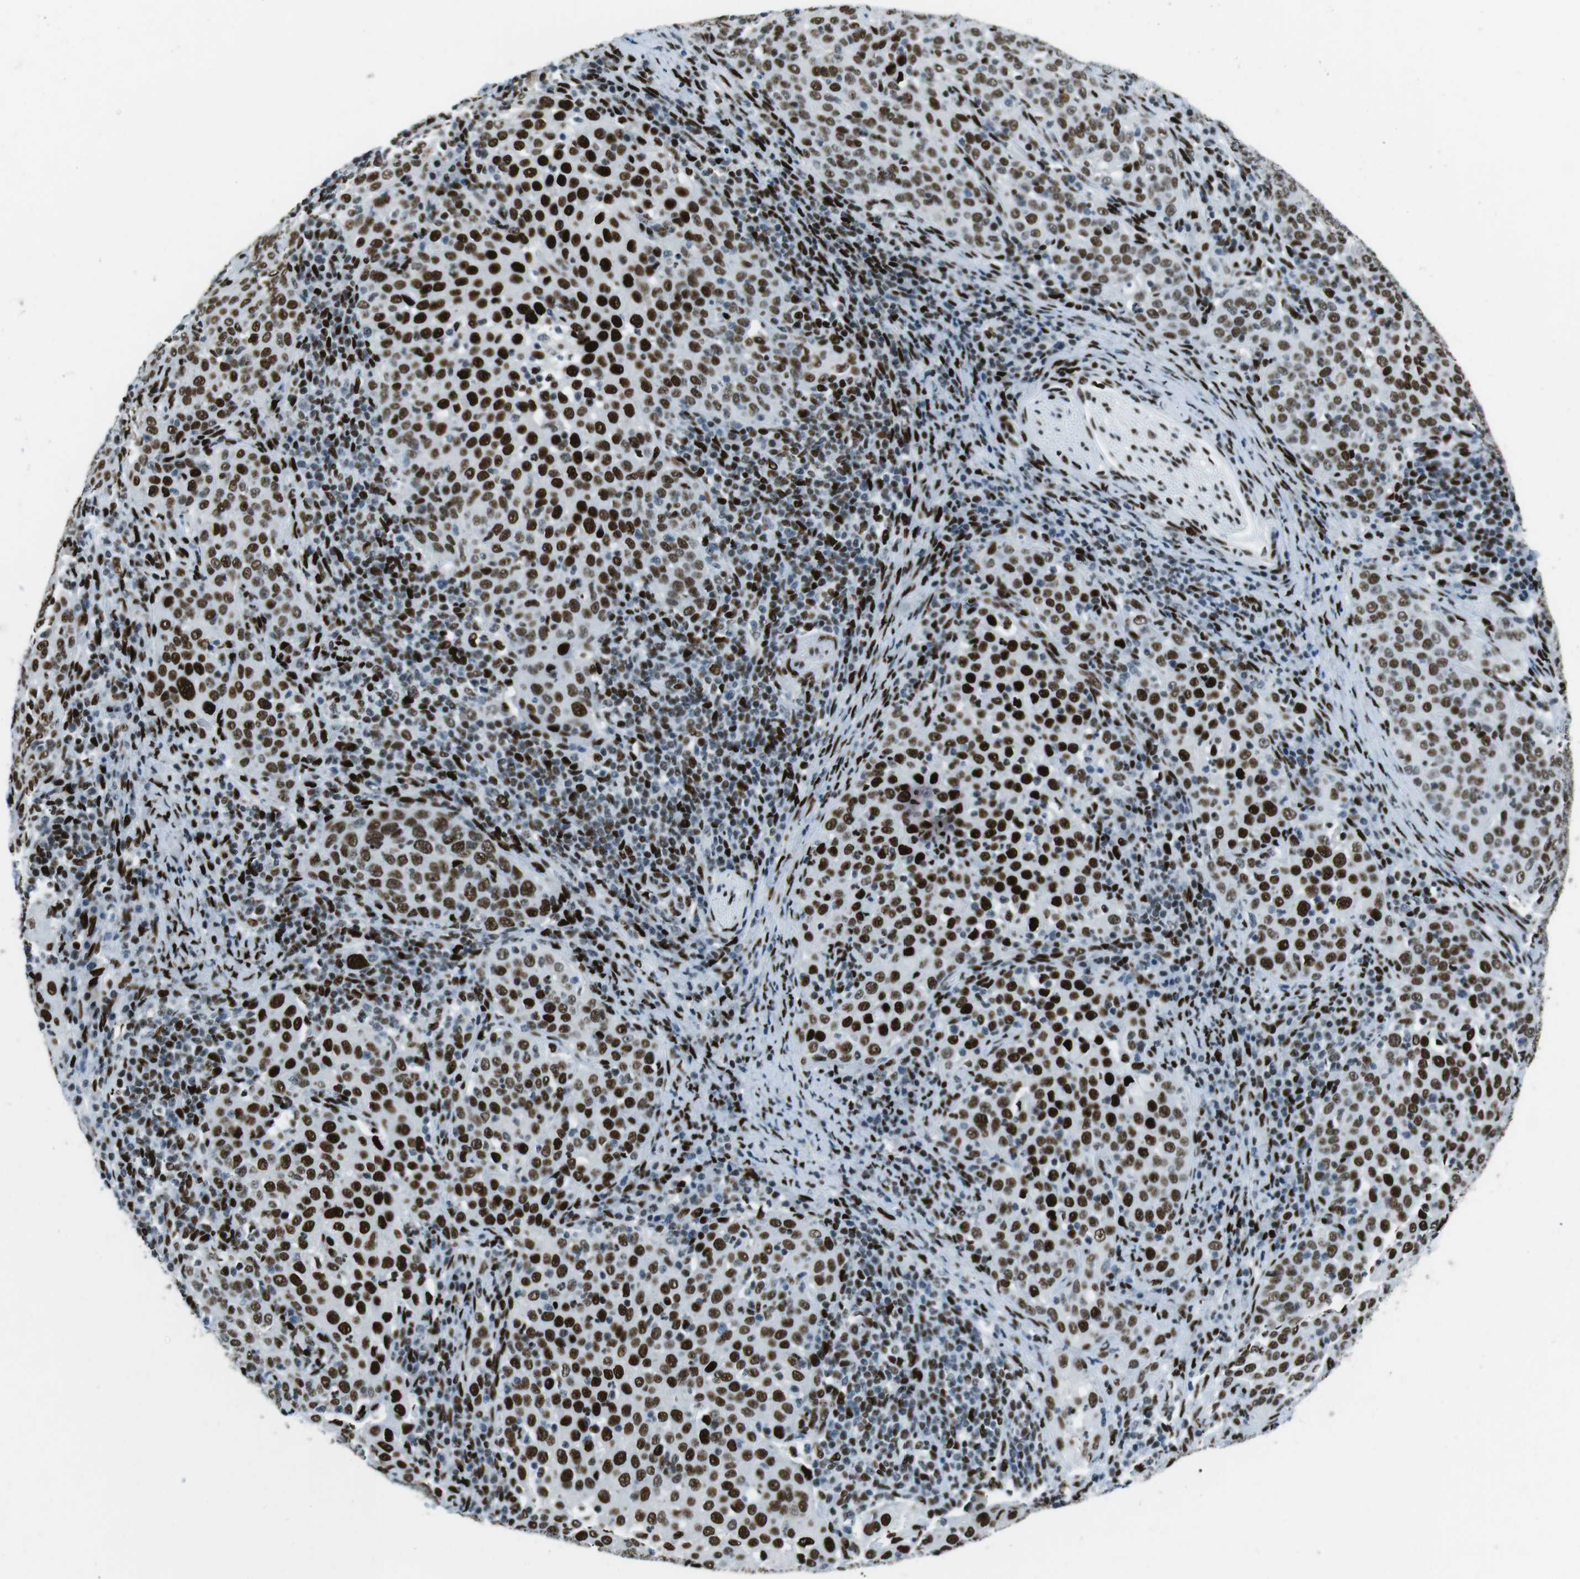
{"staining": {"intensity": "strong", "quantity": ">75%", "location": "nuclear"}, "tissue": "cervical cancer", "cell_type": "Tumor cells", "image_type": "cancer", "snomed": [{"axis": "morphology", "description": "Squamous cell carcinoma, NOS"}, {"axis": "topography", "description": "Cervix"}], "caption": "Cervical cancer (squamous cell carcinoma) tissue exhibits strong nuclear positivity in about >75% of tumor cells, visualized by immunohistochemistry.", "gene": "PML", "patient": {"sex": "female", "age": 51}}